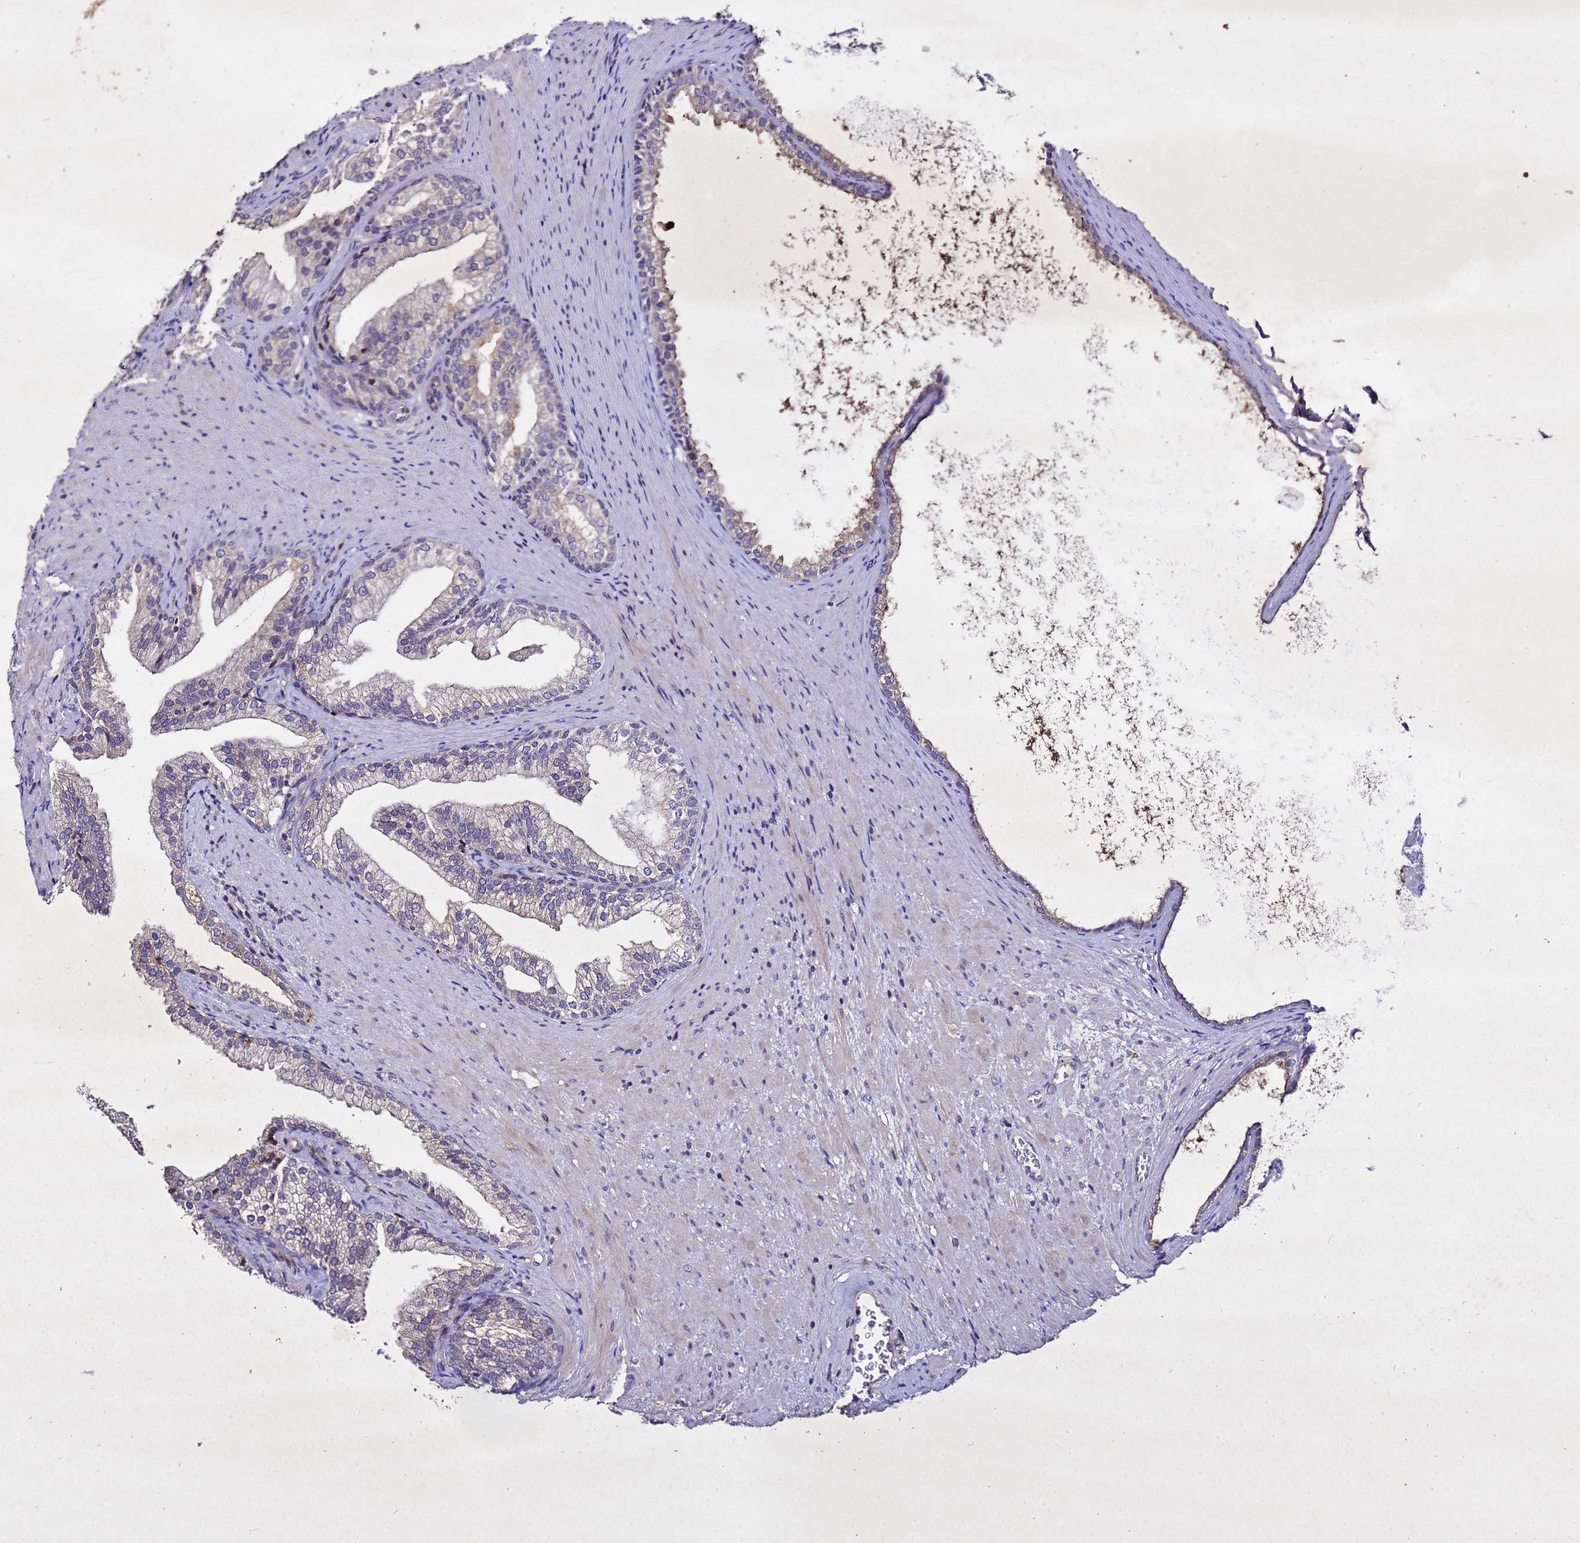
{"staining": {"intensity": "negative", "quantity": "none", "location": "none"}, "tissue": "prostate", "cell_type": "Glandular cells", "image_type": "normal", "snomed": [{"axis": "morphology", "description": "Normal tissue, NOS"}, {"axis": "topography", "description": "Prostate"}], "caption": "This is an immunohistochemistry photomicrograph of benign prostate. There is no positivity in glandular cells.", "gene": "SV2B", "patient": {"sex": "male", "age": 76}}